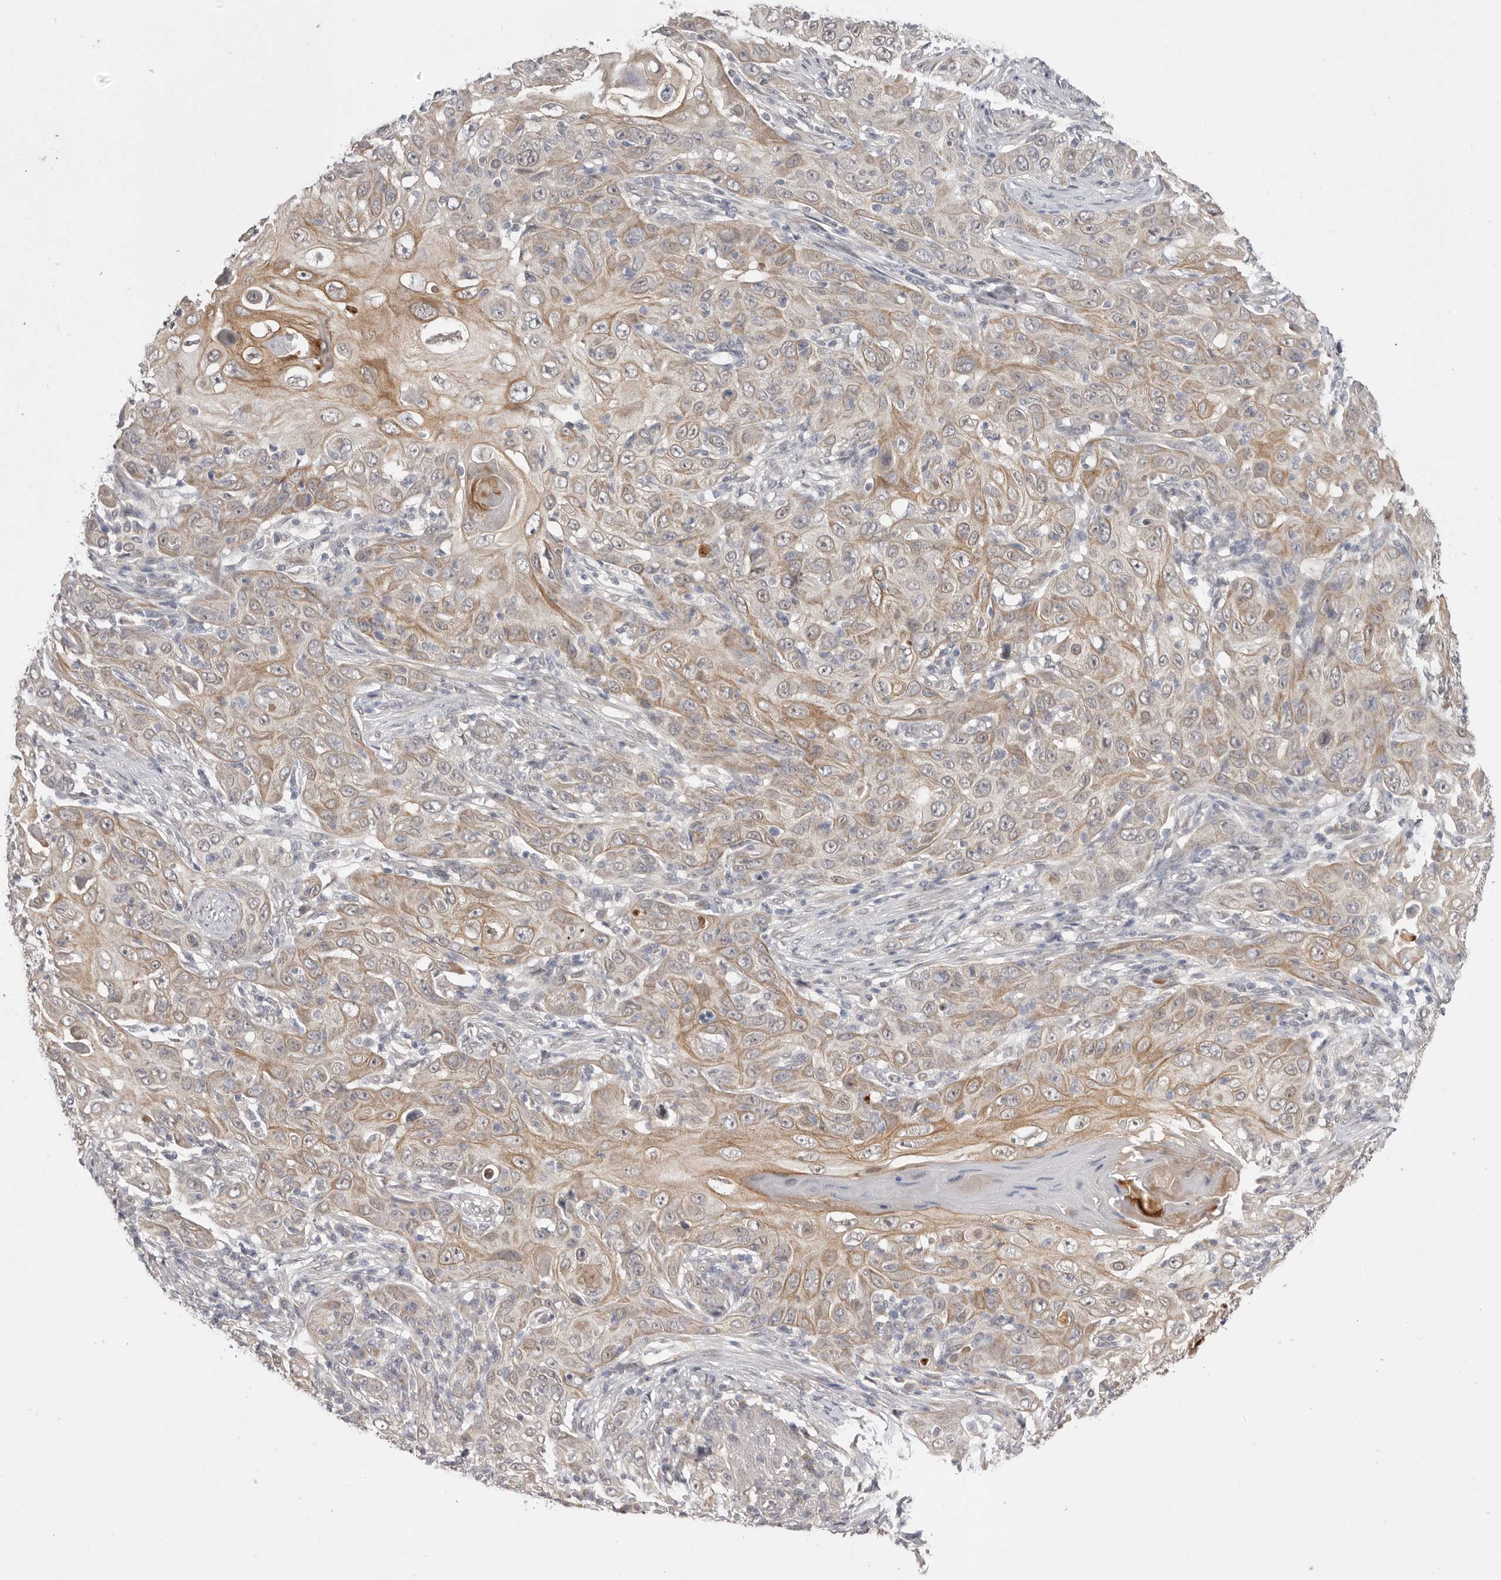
{"staining": {"intensity": "weak", "quantity": ">75%", "location": "cytoplasmic/membranous"}, "tissue": "skin cancer", "cell_type": "Tumor cells", "image_type": "cancer", "snomed": [{"axis": "morphology", "description": "Squamous cell carcinoma, NOS"}, {"axis": "topography", "description": "Skin"}], "caption": "There is low levels of weak cytoplasmic/membranous staining in tumor cells of skin cancer, as demonstrated by immunohistochemical staining (brown color).", "gene": "NSUN4", "patient": {"sex": "female", "age": 88}}